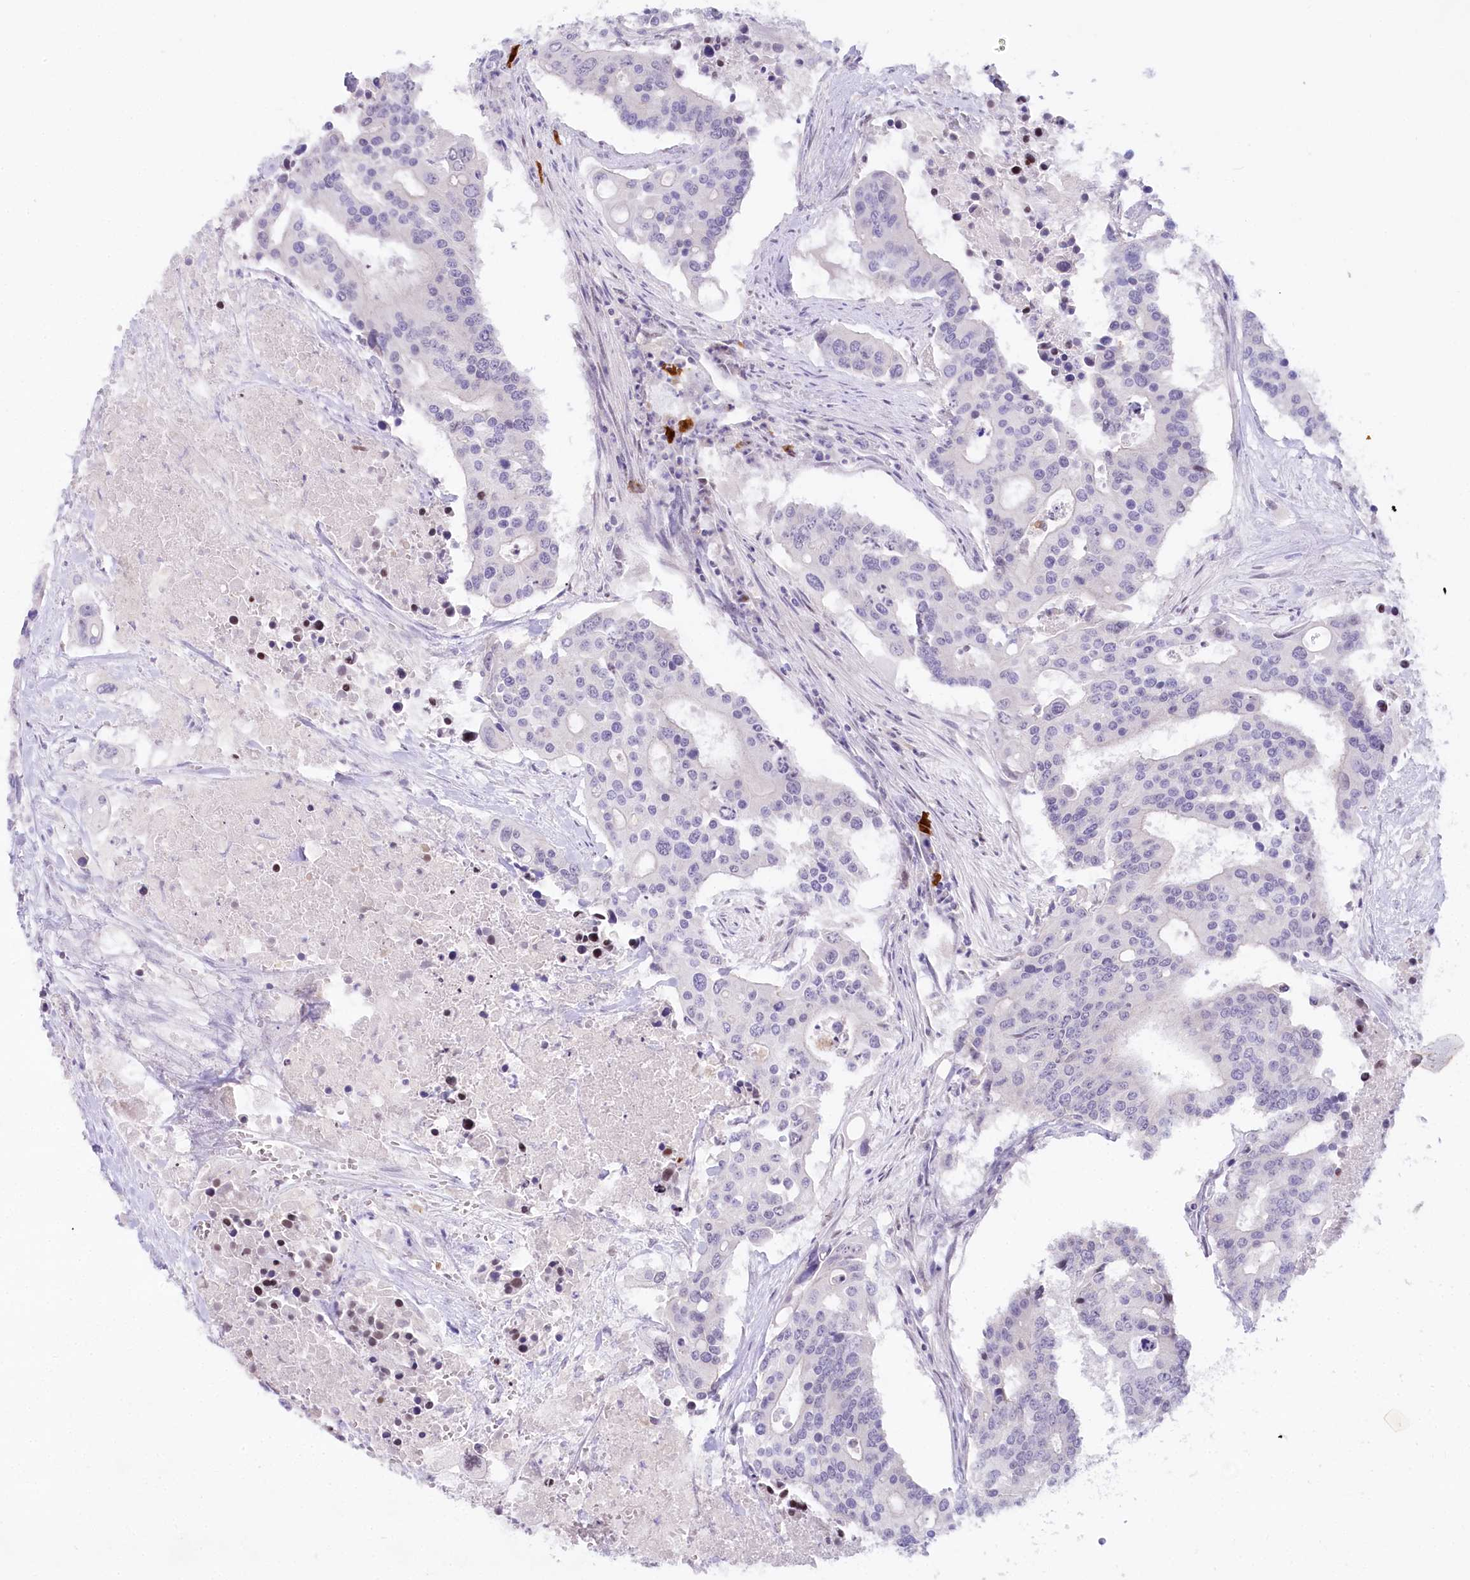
{"staining": {"intensity": "negative", "quantity": "none", "location": "none"}, "tissue": "colorectal cancer", "cell_type": "Tumor cells", "image_type": "cancer", "snomed": [{"axis": "morphology", "description": "Adenocarcinoma, NOS"}, {"axis": "topography", "description": "Colon"}], "caption": "An image of colorectal adenocarcinoma stained for a protein displays no brown staining in tumor cells.", "gene": "MYOZ1", "patient": {"sex": "male", "age": 77}}